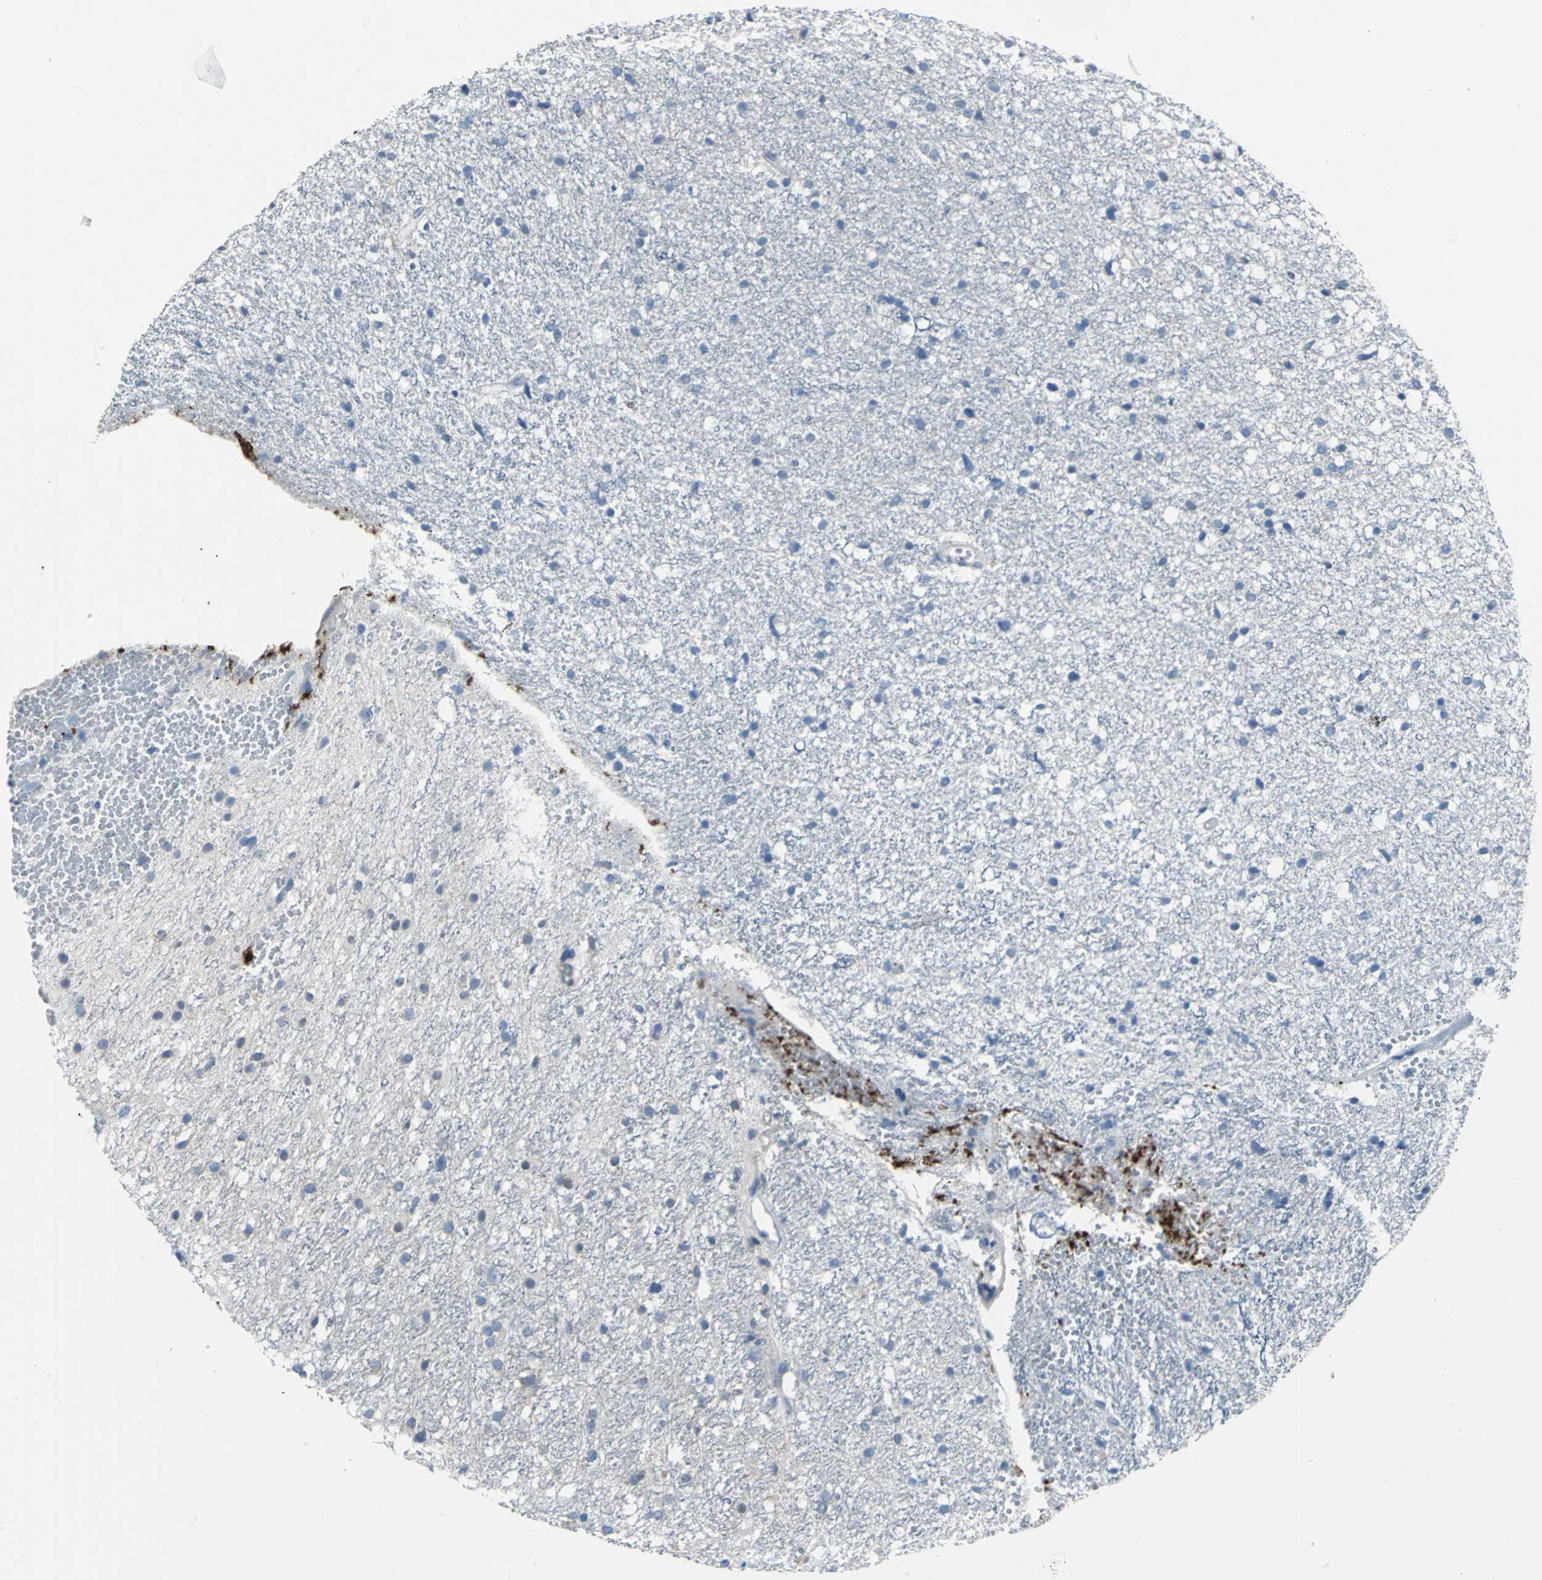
{"staining": {"intensity": "weak", "quantity": "<25%", "location": "cytoplasmic/membranous"}, "tissue": "glioma", "cell_type": "Tumor cells", "image_type": "cancer", "snomed": [{"axis": "morphology", "description": "Glioma, malignant, High grade"}, {"axis": "topography", "description": "Brain"}], "caption": "Immunohistochemical staining of high-grade glioma (malignant) reveals no significant staining in tumor cells.", "gene": "SELP", "patient": {"sex": "female", "age": 59}}